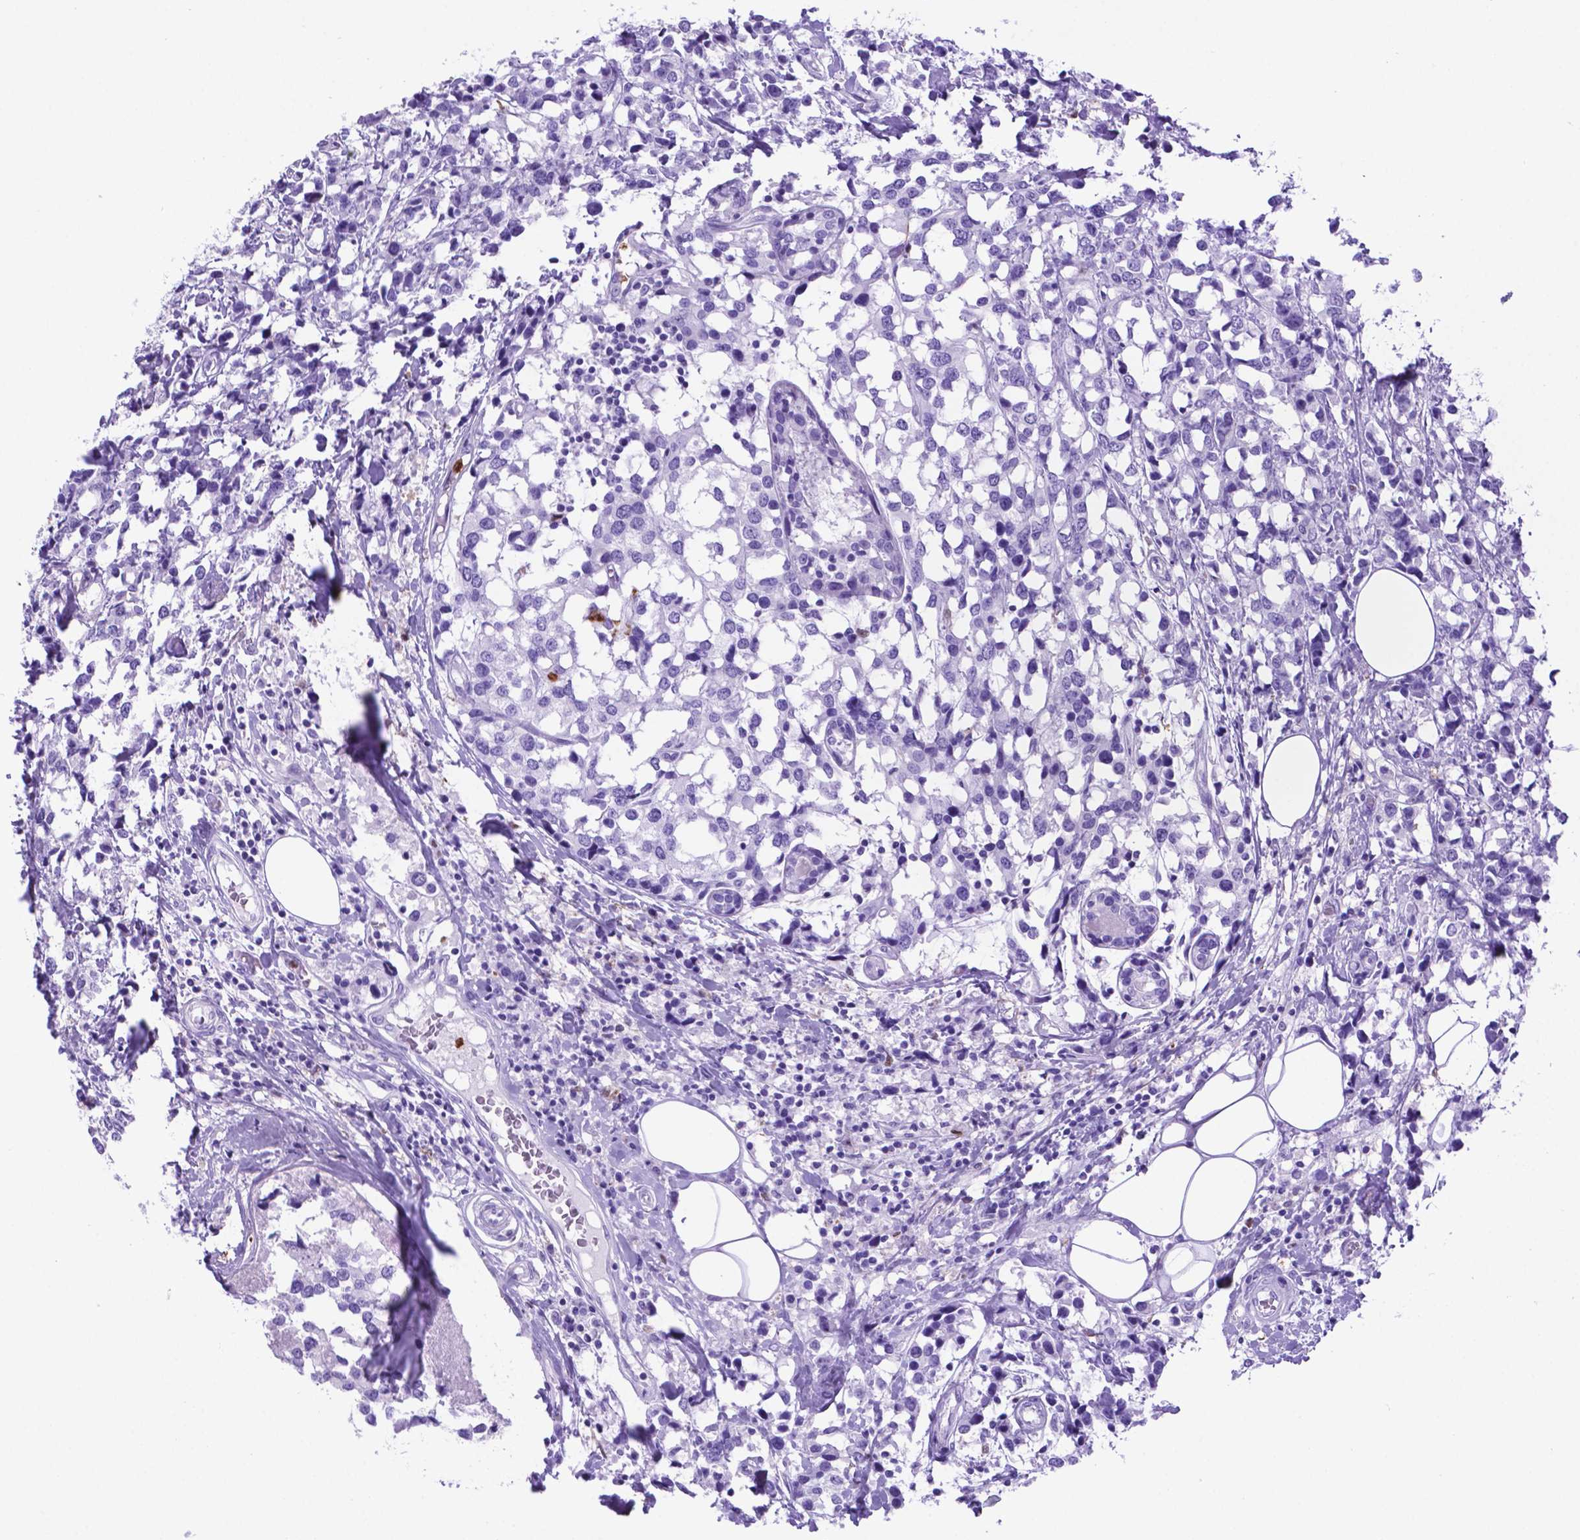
{"staining": {"intensity": "negative", "quantity": "none", "location": "none"}, "tissue": "breast cancer", "cell_type": "Tumor cells", "image_type": "cancer", "snomed": [{"axis": "morphology", "description": "Lobular carcinoma"}, {"axis": "topography", "description": "Breast"}], "caption": "Tumor cells show no significant staining in breast cancer. The staining was performed using DAB (3,3'-diaminobenzidine) to visualize the protein expression in brown, while the nuclei were stained in blue with hematoxylin (Magnification: 20x).", "gene": "LZTR1", "patient": {"sex": "female", "age": 59}}